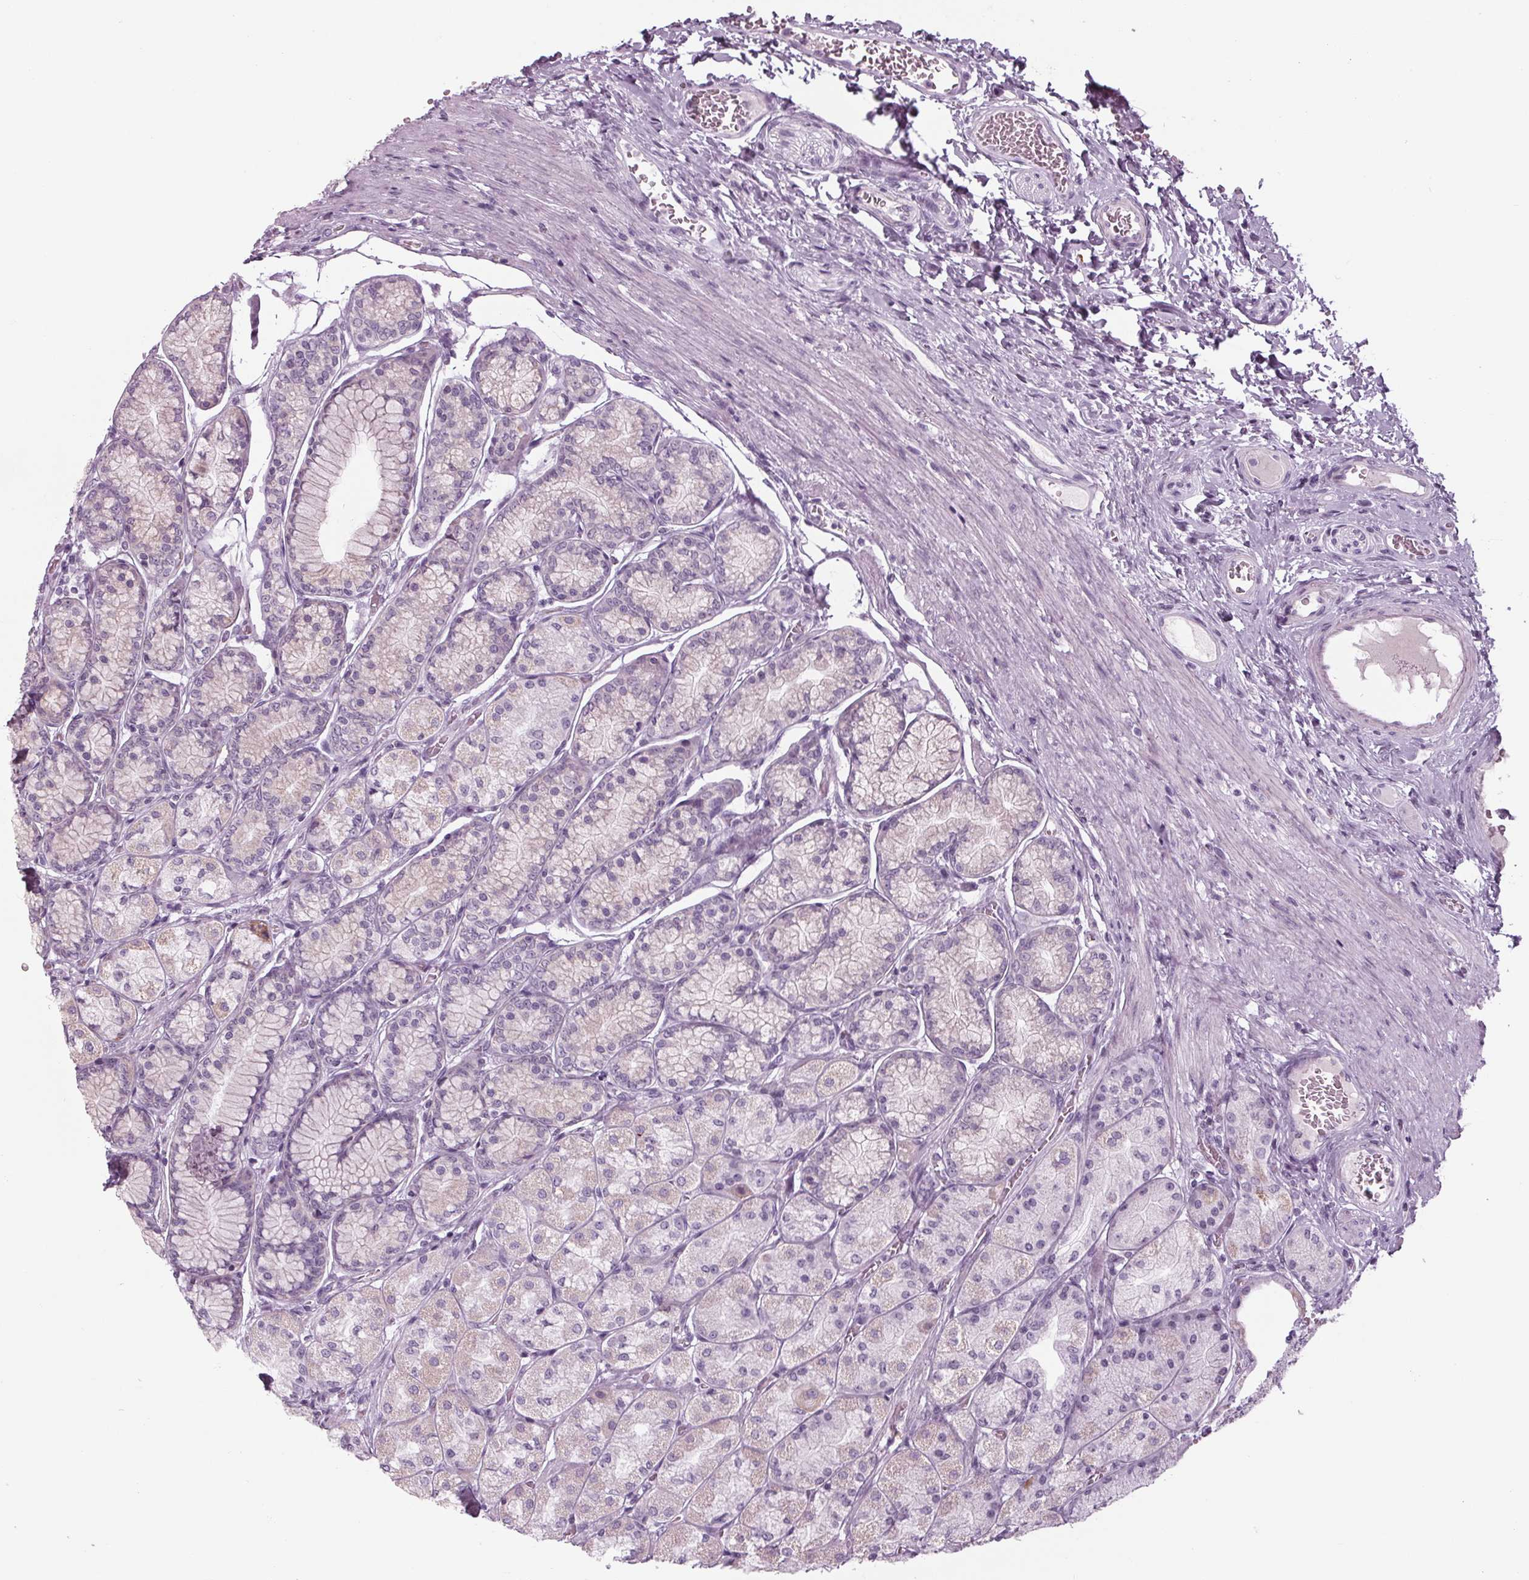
{"staining": {"intensity": "moderate", "quantity": "<25%", "location": "cytoplasmic/membranous"}, "tissue": "stomach", "cell_type": "Glandular cells", "image_type": "normal", "snomed": [{"axis": "morphology", "description": "Normal tissue, NOS"}, {"axis": "morphology", "description": "Adenocarcinoma, NOS"}, {"axis": "morphology", "description": "Adenocarcinoma, High grade"}, {"axis": "topography", "description": "Stomach, upper"}, {"axis": "topography", "description": "Stomach"}], "caption": "Brown immunohistochemical staining in benign stomach exhibits moderate cytoplasmic/membranous positivity in about <25% of glandular cells.", "gene": "CYP3A43", "patient": {"sex": "female", "age": 65}}